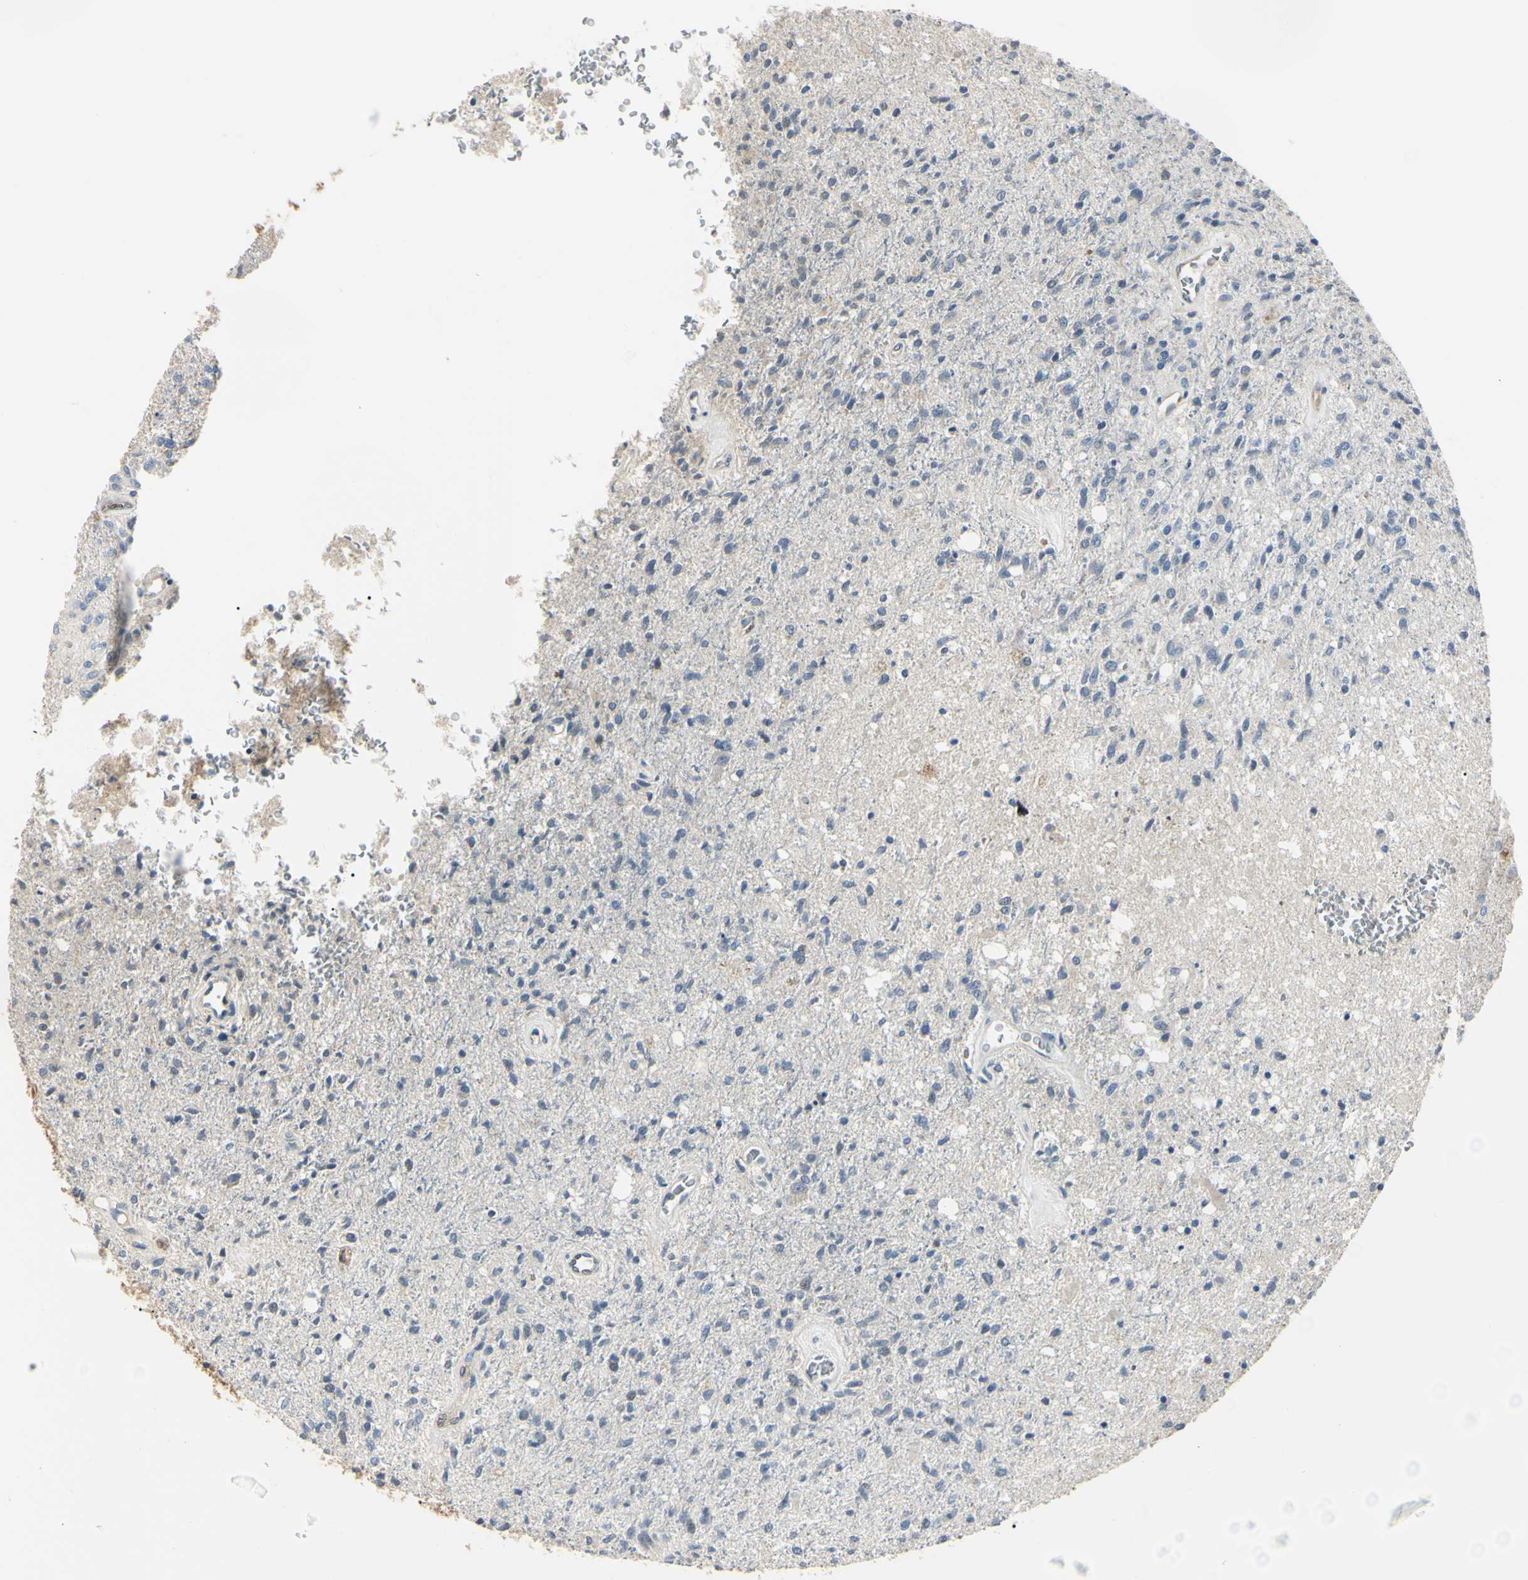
{"staining": {"intensity": "weak", "quantity": "<25%", "location": "cytoplasmic/membranous"}, "tissue": "glioma", "cell_type": "Tumor cells", "image_type": "cancer", "snomed": [{"axis": "morphology", "description": "Normal tissue, NOS"}, {"axis": "morphology", "description": "Glioma, malignant, High grade"}, {"axis": "topography", "description": "Cerebral cortex"}], "caption": "DAB immunohistochemical staining of human malignant glioma (high-grade) demonstrates no significant expression in tumor cells.", "gene": "AKR1C3", "patient": {"sex": "male", "age": 77}}